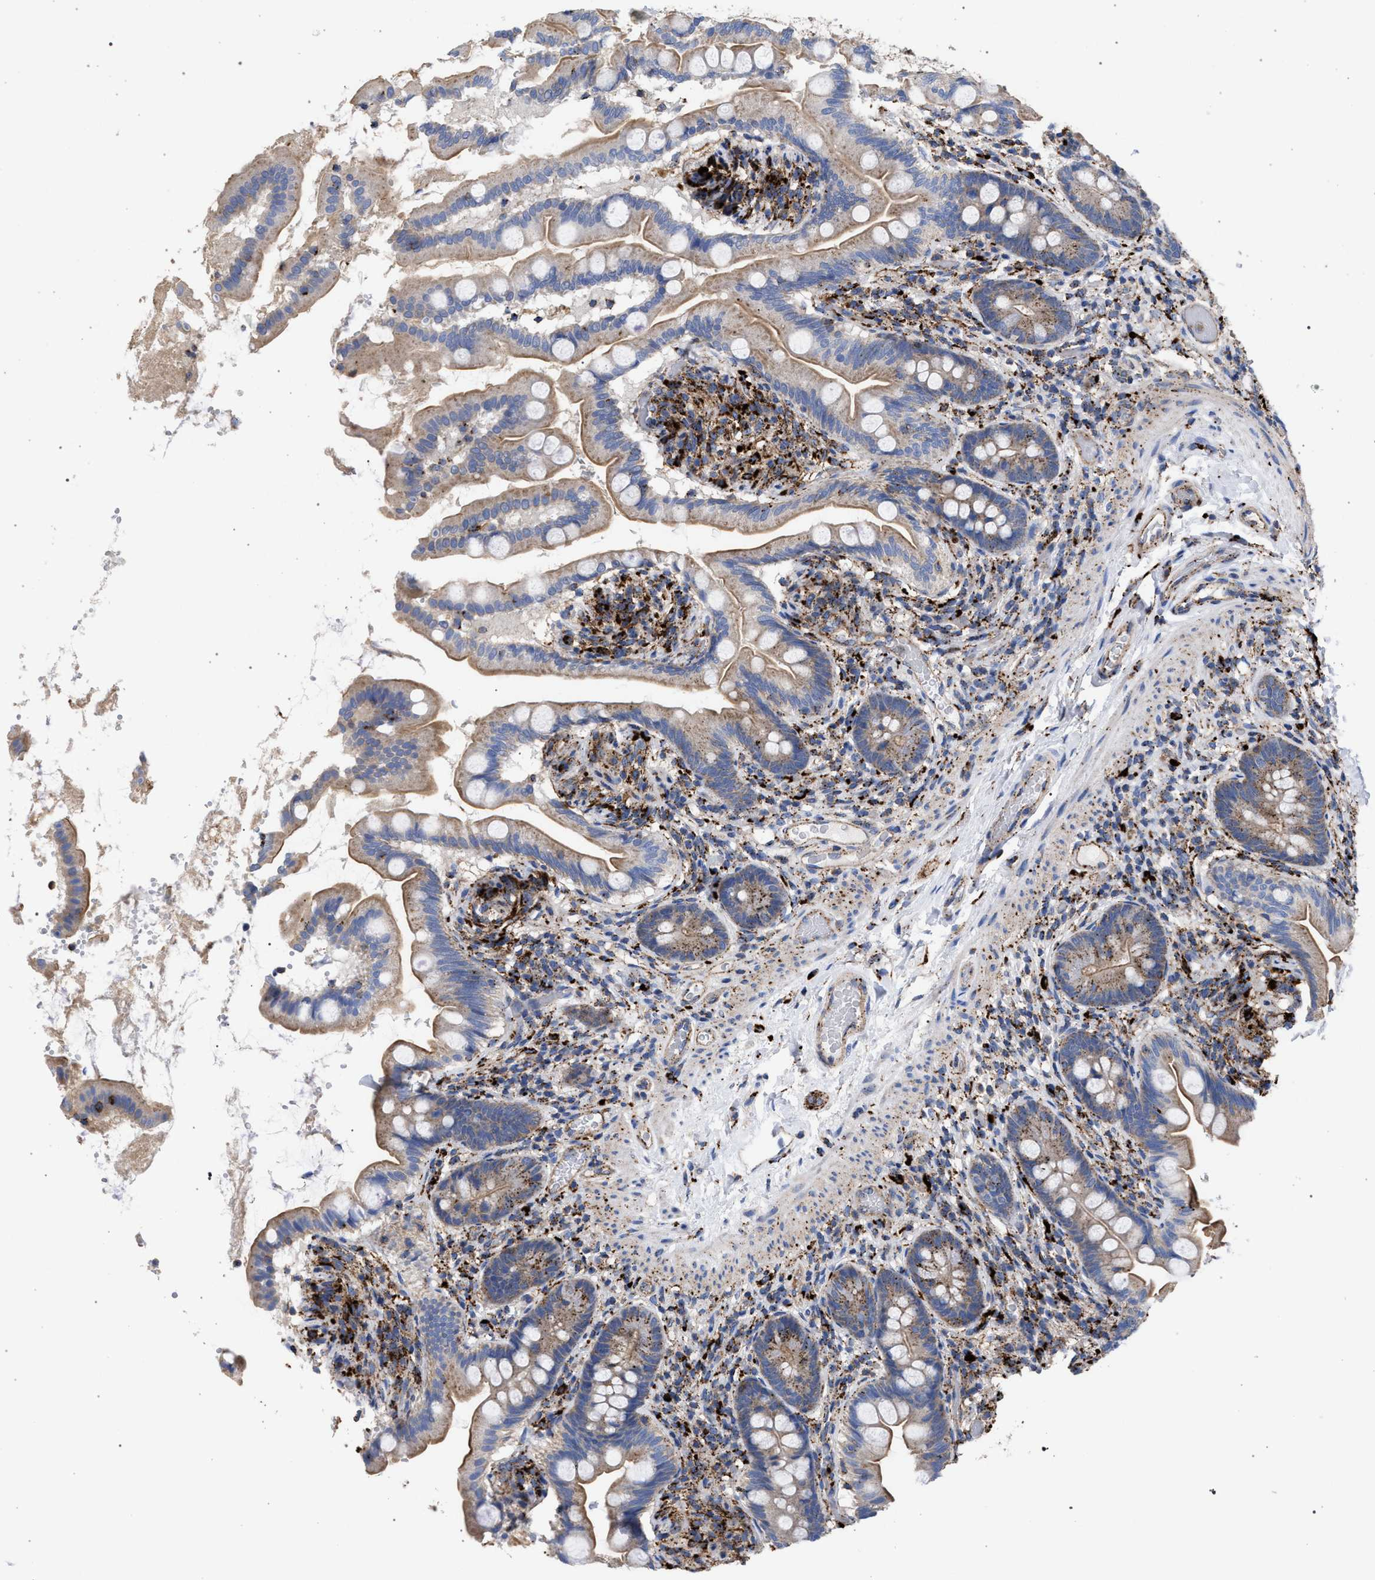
{"staining": {"intensity": "moderate", "quantity": ">75%", "location": "cytoplasmic/membranous"}, "tissue": "small intestine", "cell_type": "Glandular cells", "image_type": "normal", "snomed": [{"axis": "morphology", "description": "Normal tissue, NOS"}, {"axis": "topography", "description": "Small intestine"}], "caption": "Protein analysis of benign small intestine exhibits moderate cytoplasmic/membranous staining in about >75% of glandular cells.", "gene": "PPT1", "patient": {"sex": "female", "age": 56}}